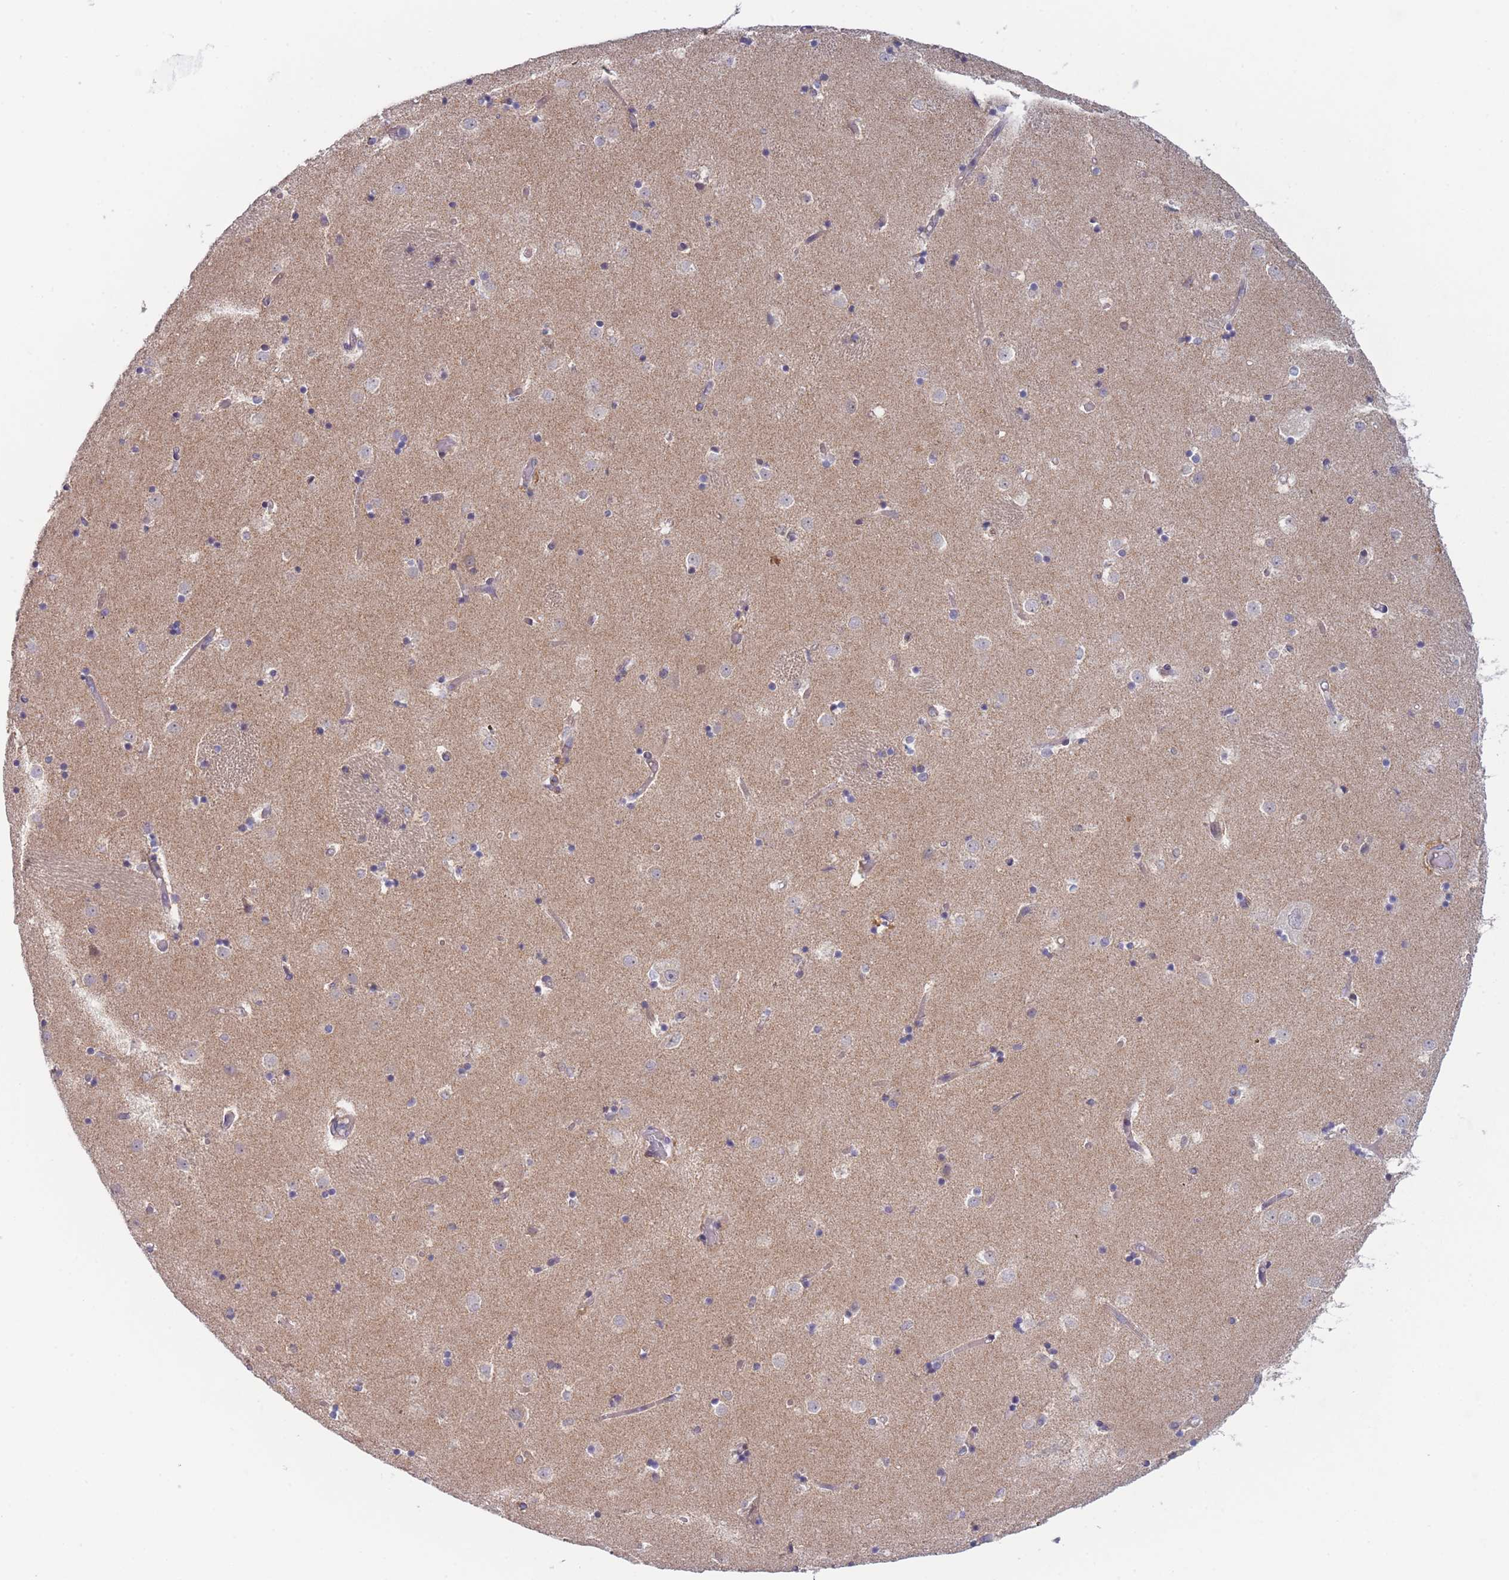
{"staining": {"intensity": "negative", "quantity": "none", "location": "none"}, "tissue": "caudate", "cell_type": "Glial cells", "image_type": "normal", "snomed": [{"axis": "morphology", "description": "Normal tissue, NOS"}, {"axis": "topography", "description": "Lateral ventricle wall"}], "caption": "Immunohistochemistry (IHC) image of unremarkable caudate: caudate stained with DAB displays no significant protein expression in glial cells. Nuclei are stained in blue.", "gene": "FAM227B", "patient": {"sex": "female", "age": 52}}